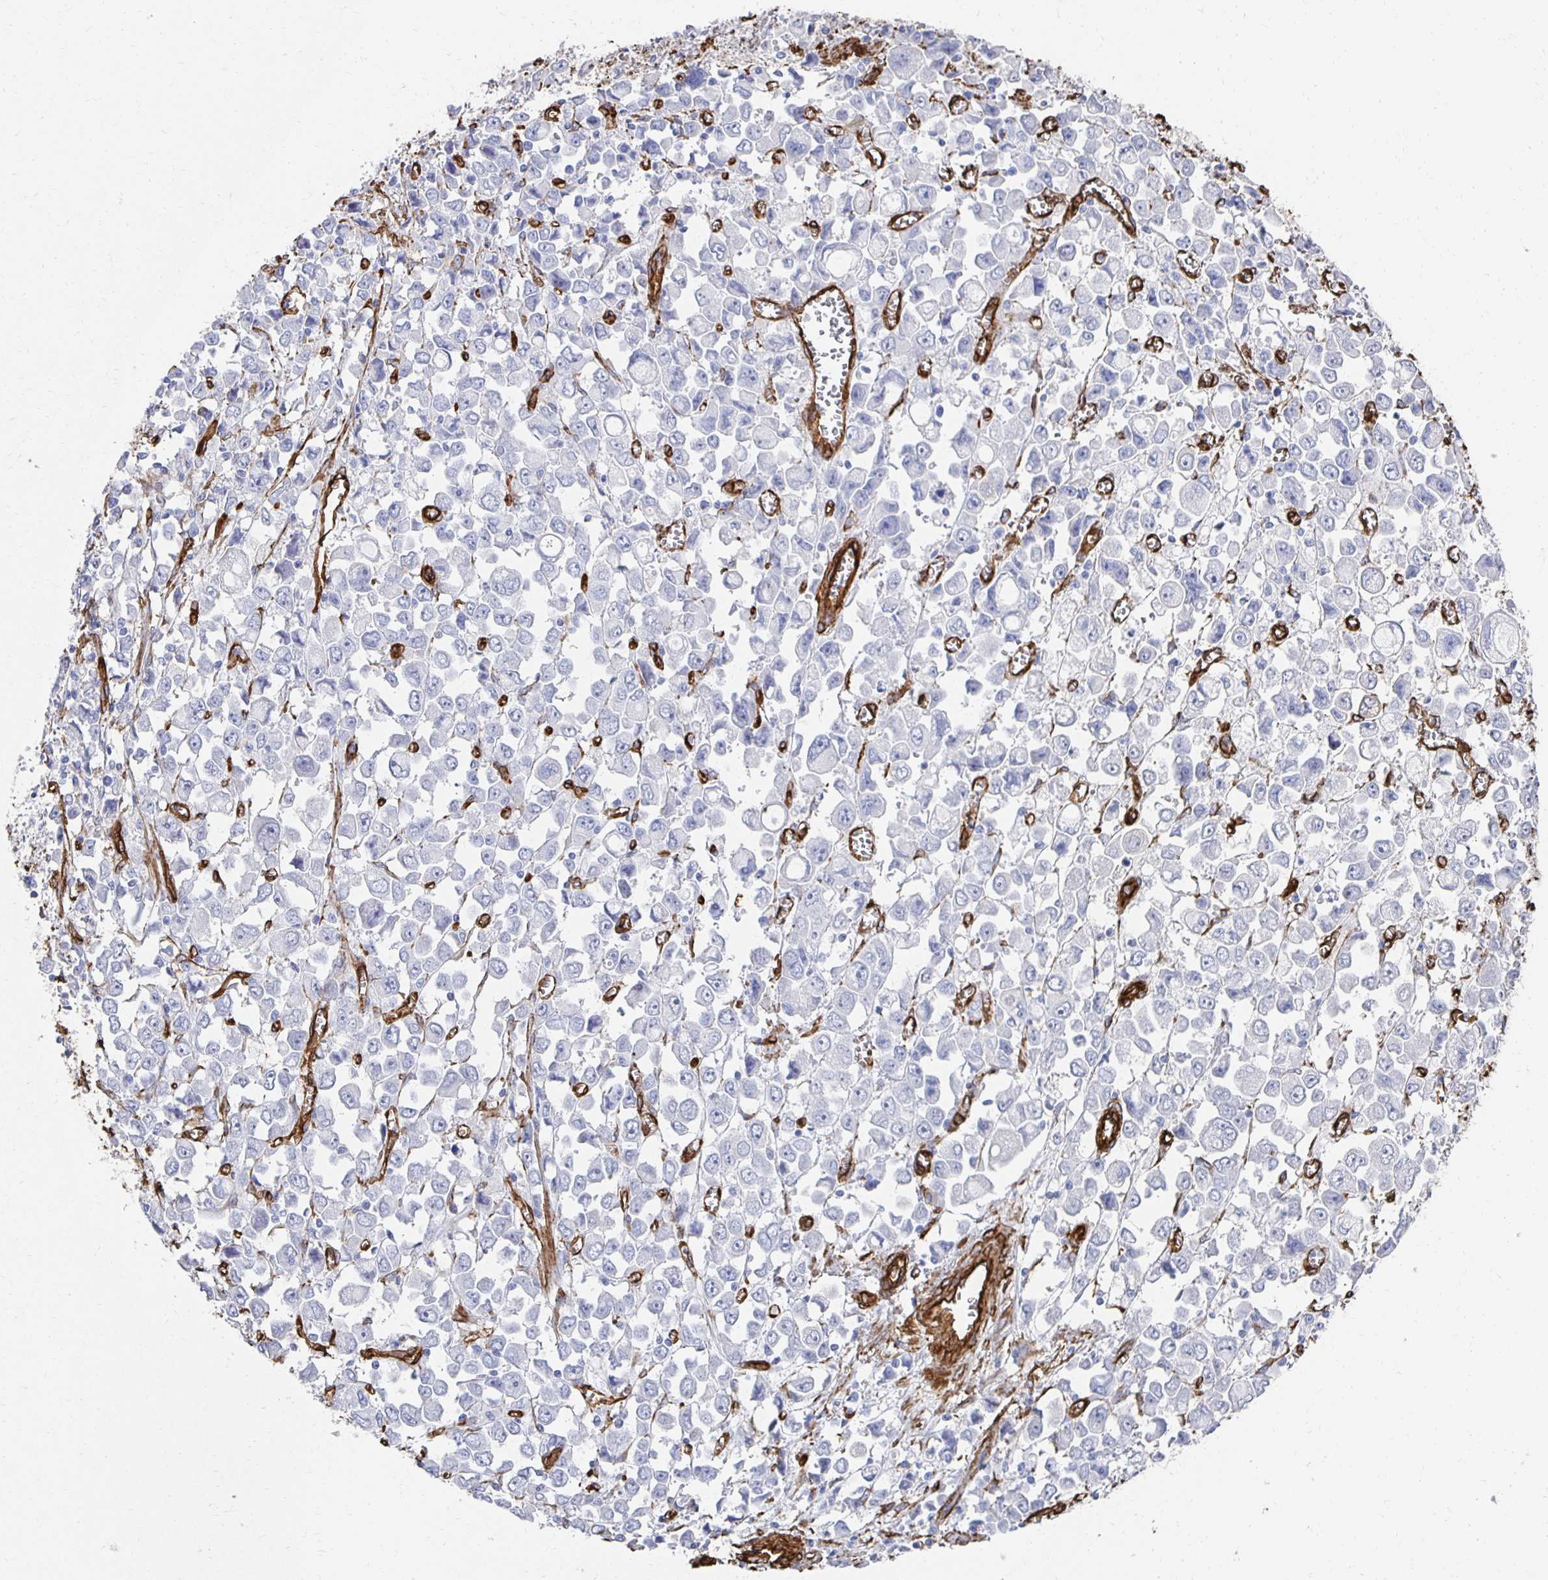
{"staining": {"intensity": "negative", "quantity": "none", "location": "none"}, "tissue": "stomach cancer", "cell_type": "Tumor cells", "image_type": "cancer", "snomed": [{"axis": "morphology", "description": "Adenocarcinoma, NOS"}, {"axis": "topography", "description": "Stomach, upper"}], "caption": "Tumor cells show no significant positivity in stomach adenocarcinoma.", "gene": "VIPR2", "patient": {"sex": "male", "age": 70}}